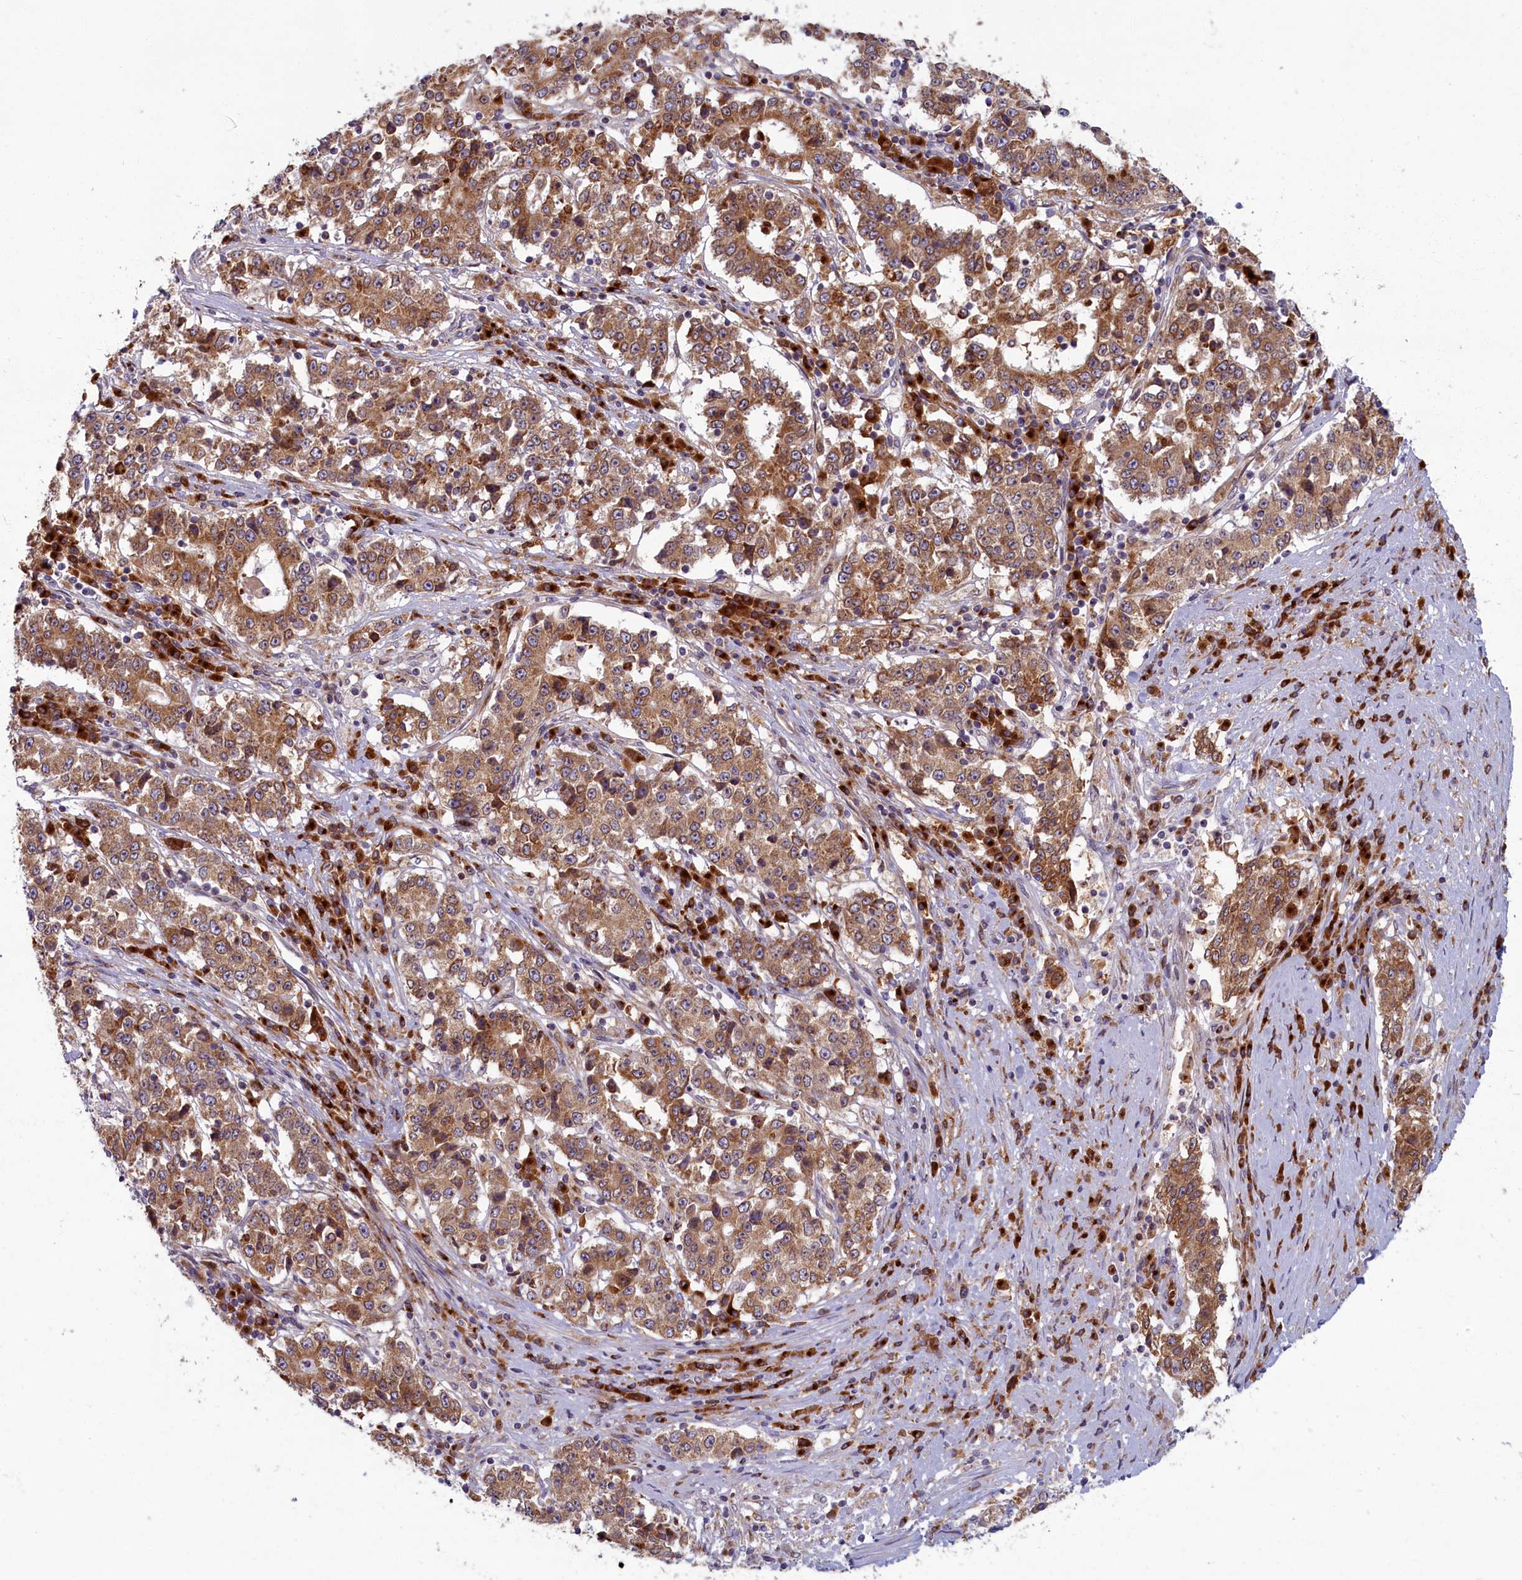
{"staining": {"intensity": "moderate", "quantity": ">75%", "location": "cytoplasmic/membranous"}, "tissue": "stomach cancer", "cell_type": "Tumor cells", "image_type": "cancer", "snomed": [{"axis": "morphology", "description": "Adenocarcinoma, NOS"}, {"axis": "topography", "description": "Stomach"}], "caption": "Adenocarcinoma (stomach) tissue shows moderate cytoplasmic/membranous staining in approximately >75% of tumor cells The staining was performed using DAB to visualize the protein expression in brown, while the nuclei were stained in blue with hematoxylin (Magnification: 20x).", "gene": "BLVRB", "patient": {"sex": "male", "age": 59}}